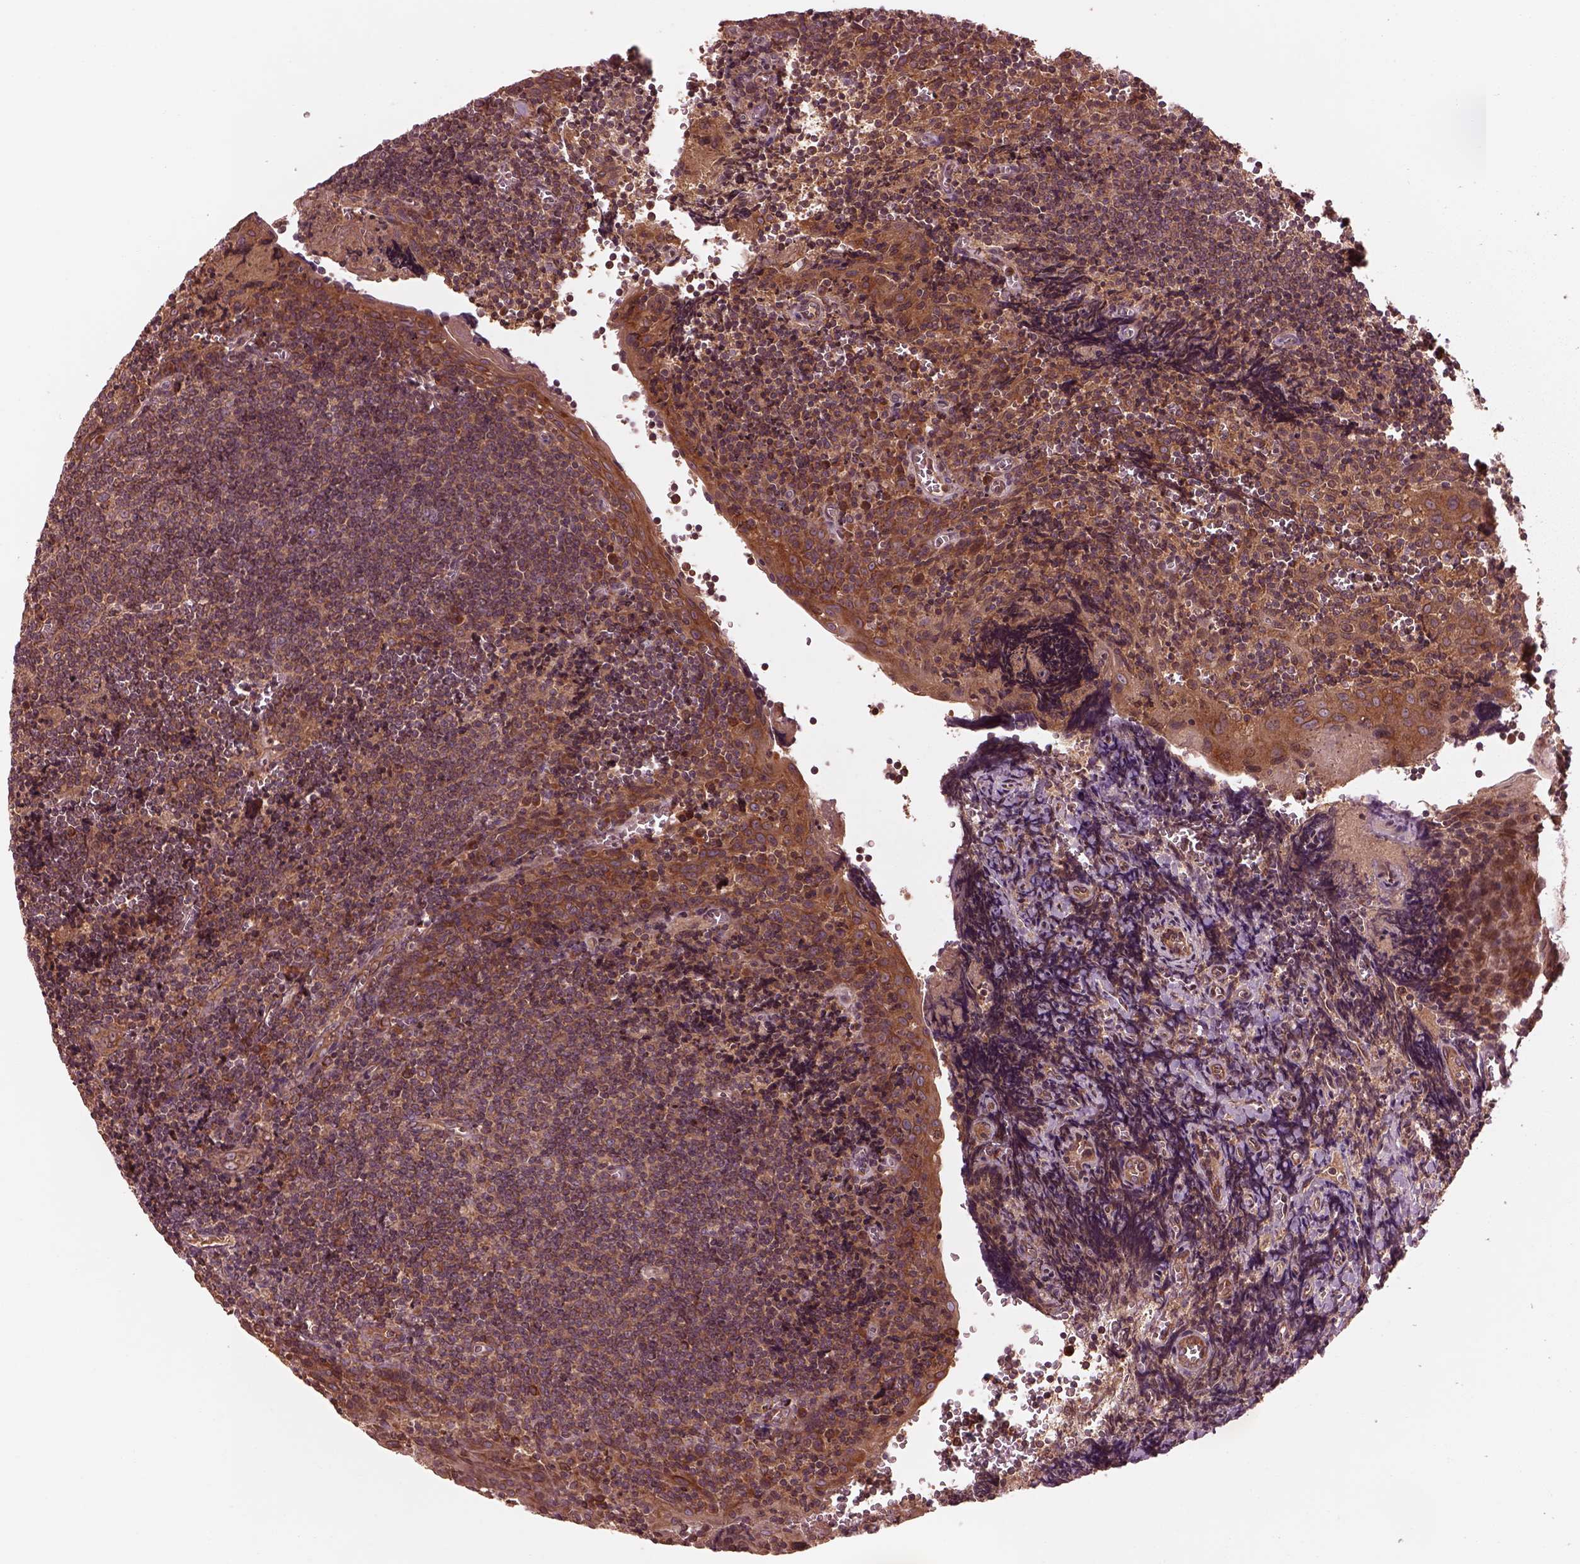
{"staining": {"intensity": "moderate", "quantity": "25%-75%", "location": "cytoplasmic/membranous"}, "tissue": "tonsil", "cell_type": "Germinal center cells", "image_type": "normal", "snomed": [{"axis": "morphology", "description": "Normal tissue, NOS"}, {"axis": "morphology", "description": "Inflammation, NOS"}, {"axis": "topography", "description": "Tonsil"}], "caption": "Immunohistochemical staining of unremarkable human tonsil demonstrates 25%-75% levels of moderate cytoplasmic/membranous protein positivity in about 25%-75% of germinal center cells. (DAB (3,3'-diaminobenzidine) = brown stain, brightfield microscopy at high magnification).", "gene": "PIK3R2", "patient": {"sex": "female", "age": 31}}